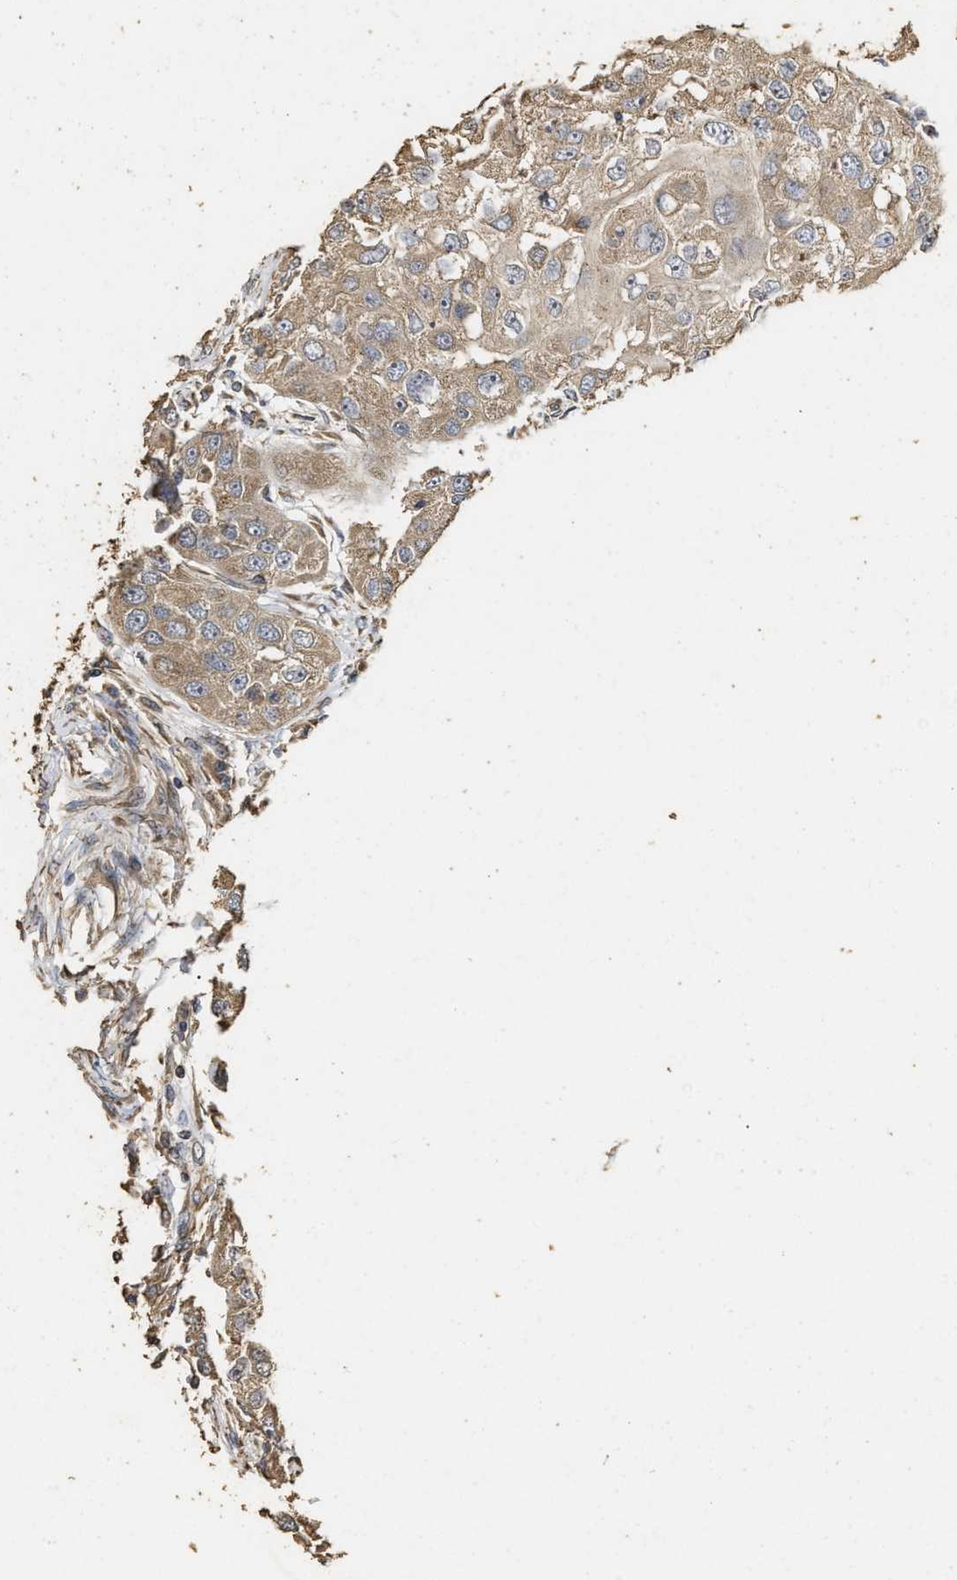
{"staining": {"intensity": "moderate", "quantity": ">75%", "location": "cytoplasmic/membranous"}, "tissue": "head and neck cancer", "cell_type": "Tumor cells", "image_type": "cancer", "snomed": [{"axis": "morphology", "description": "Normal tissue, NOS"}, {"axis": "morphology", "description": "Squamous cell carcinoma, NOS"}, {"axis": "topography", "description": "Skeletal muscle"}, {"axis": "topography", "description": "Head-Neck"}], "caption": "Squamous cell carcinoma (head and neck) tissue displays moderate cytoplasmic/membranous positivity in approximately >75% of tumor cells, visualized by immunohistochemistry.", "gene": "NAV1", "patient": {"sex": "male", "age": 51}}